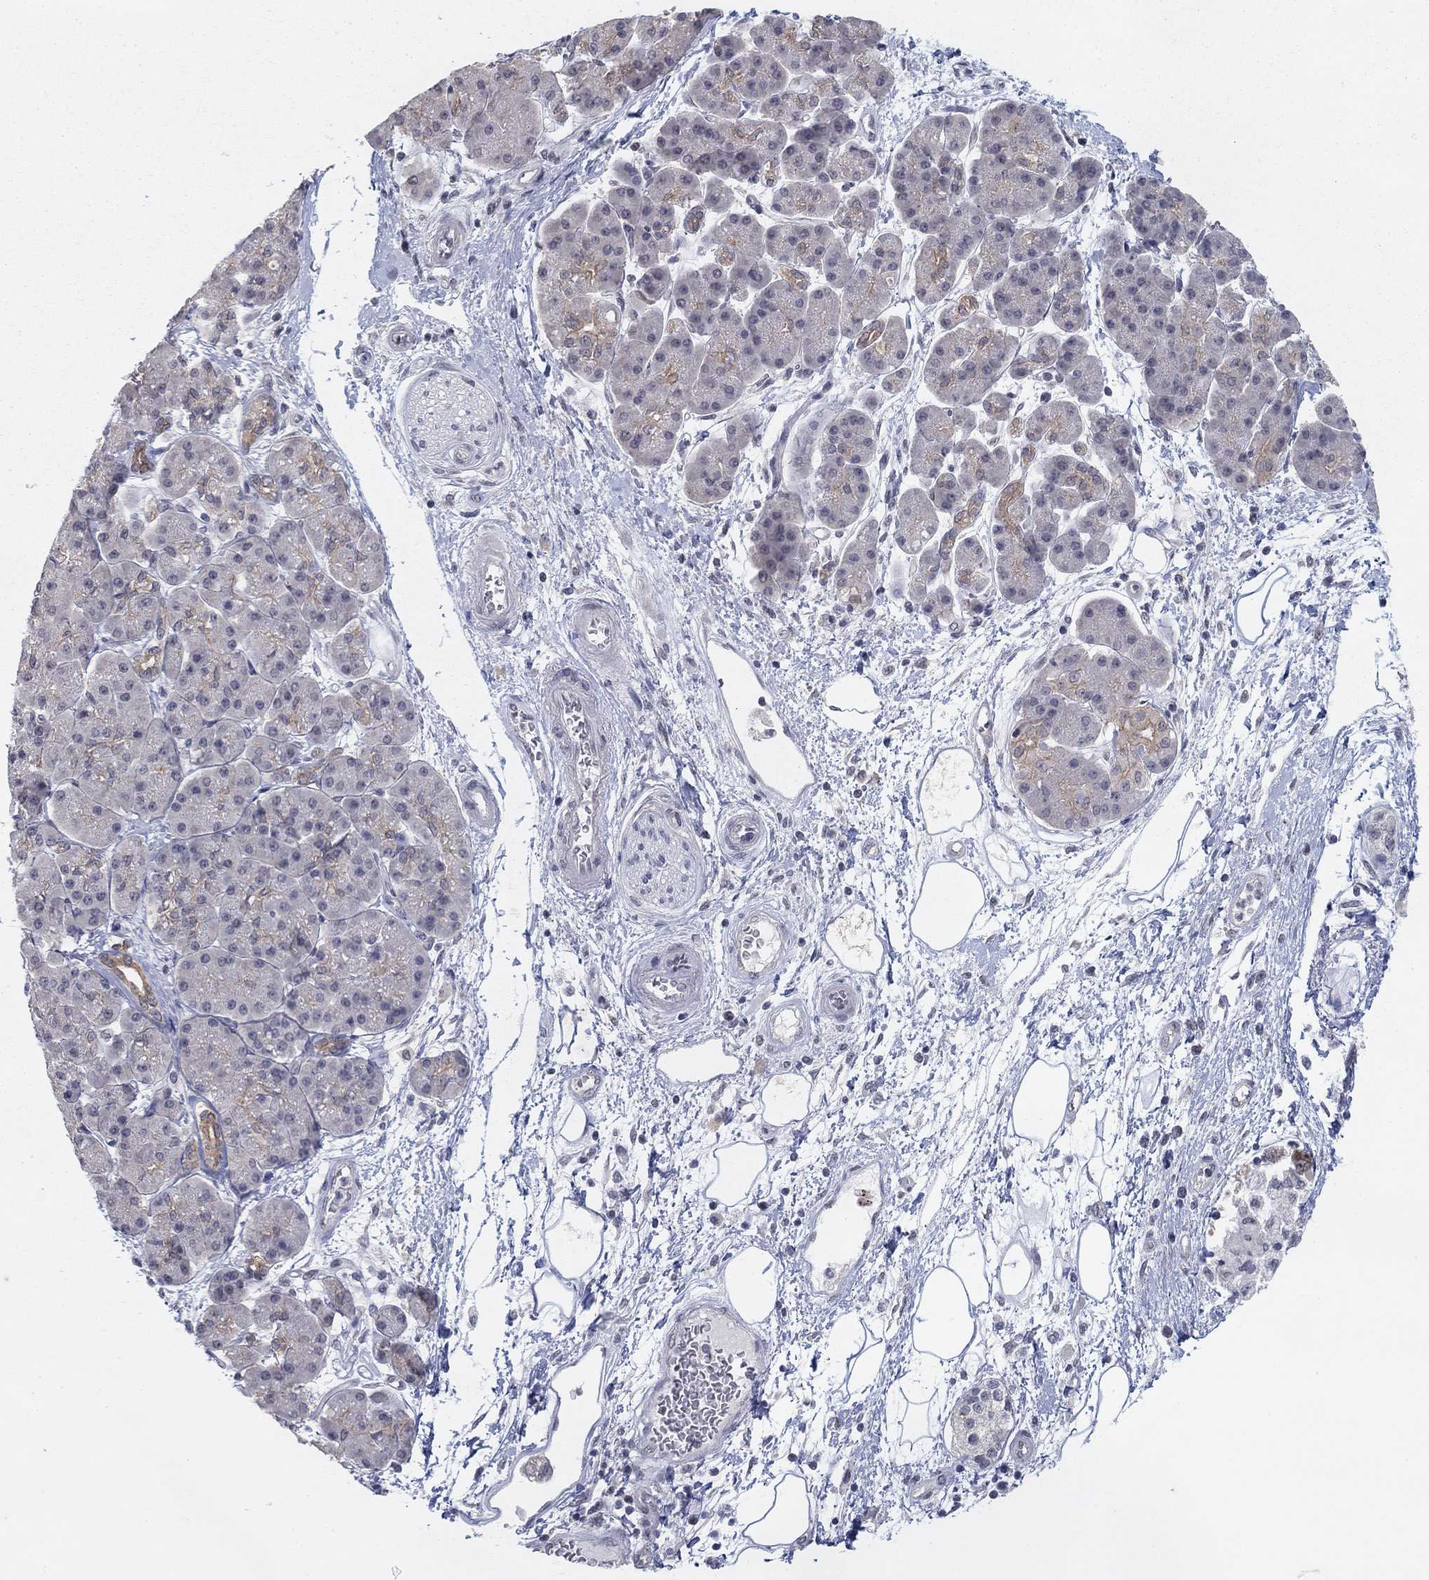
{"staining": {"intensity": "weak", "quantity": "25%-75%", "location": "cytoplasmic/membranous"}, "tissue": "pancreatic cancer", "cell_type": "Tumor cells", "image_type": "cancer", "snomed": [{"axis": "morphology", "description": "Adenocarcinoma, NOS"}, {"axis": "topography", "description": "Pancreas"}], "caption": "Immunohistochemistry of human pancreatic cancer (adenocarcinoma) demonstrates low levels of weak cytoplasmic/membranous staining in about 25%-75% of tumor cells.", "gene": "SLC22A2", "patient": {"sex": "female", "age": 73}}